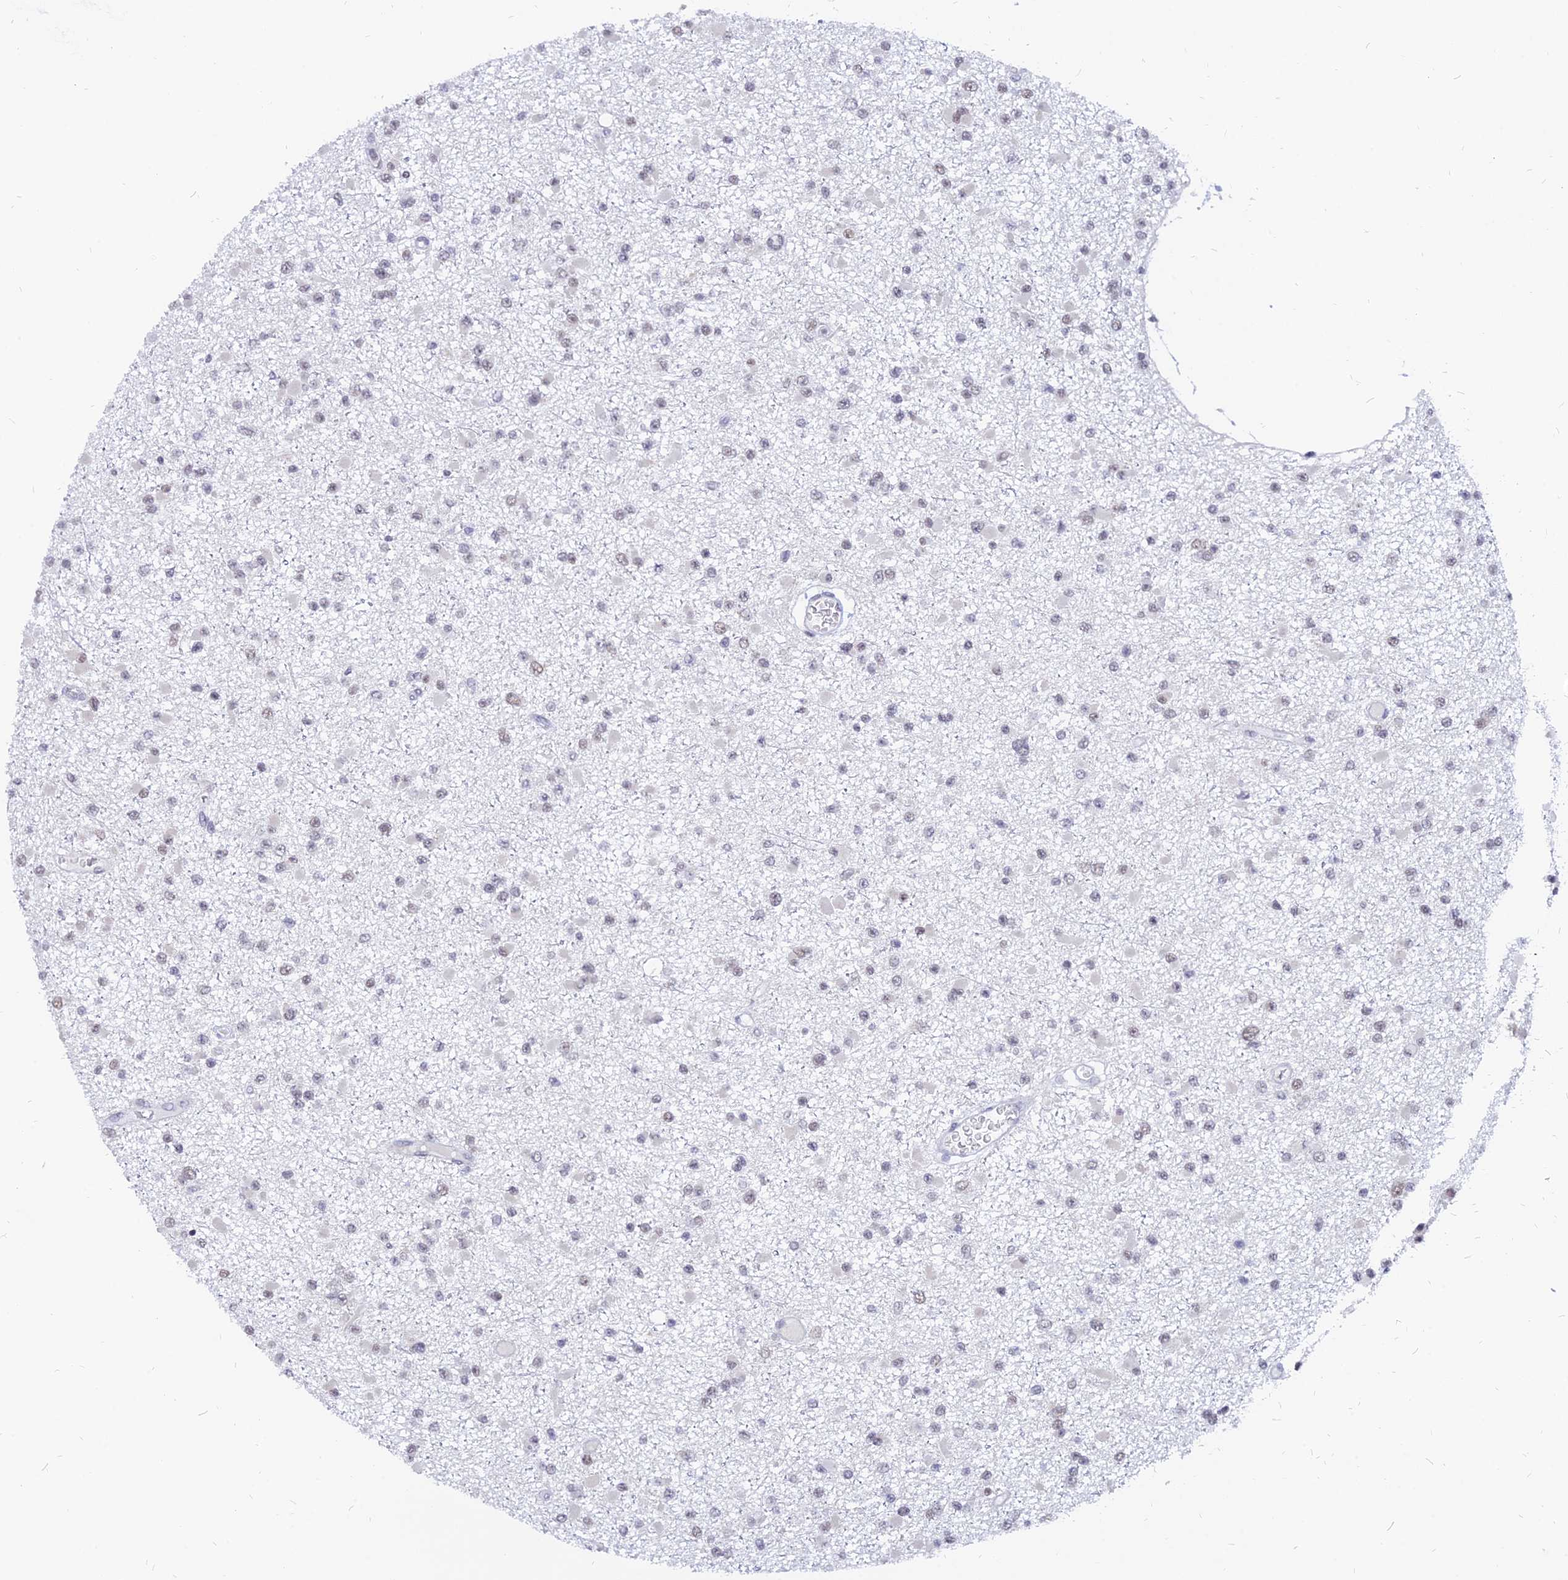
{"staining": {"intensity": "negative", "quantity": "none", "location": "none"}, "tissue": "glioma", "cell_type": "Tumor cells", "image_type": "cancer", "snomed": [{"axis": "morphology", "description": "Glioma, malignant, Low grade"}, {"axis": "topography", "description": "Brain"}], "caption": "Immunohistochemistry micrograph of neoplastic tissue: human glioma stained with DAB (3,3'-diaminobenzidine) exhibits no significant protein expression in tumor cells.", "gene": "DPY30", "patient": {"sex": "female", "age": 22}}